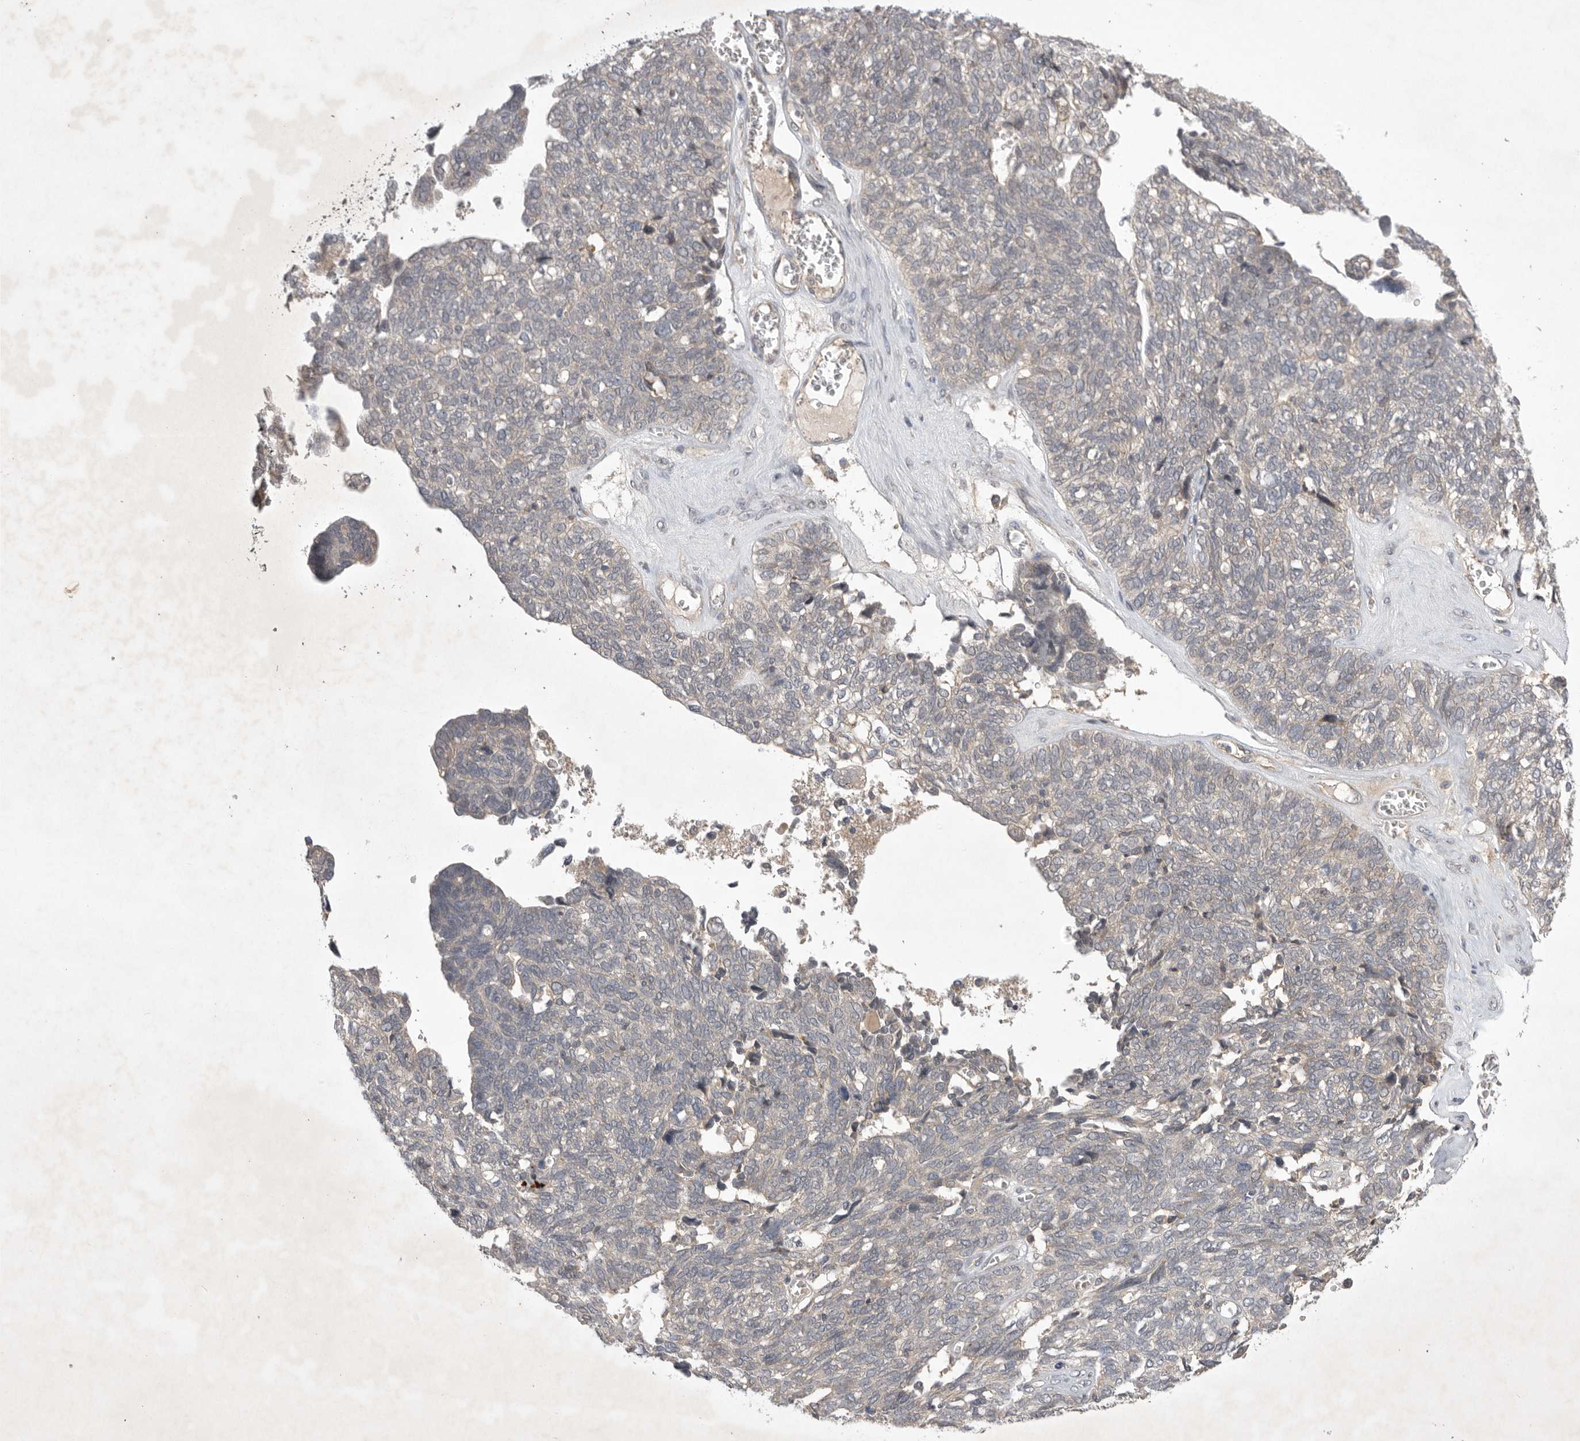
{"staining": {"intensity": "negative", "quantity": "none", "location": "none"}, "tissue": "ovarian cancer", "cell_type": "Tumor cells", "image_type": "cancer", "snomed": [{"axis": "morphology", "description": "Cystadenocarcinoma, serous, NOS"}, {"axis": "topography", "description": "Ovary"}], "caption": "This is an IHC micrograph of serous cystadenocarcinoma (ovarian). There is no expression in tumor cells.", "gene": "NRCAM", "patient": {"sex": "female", "age": 79}}